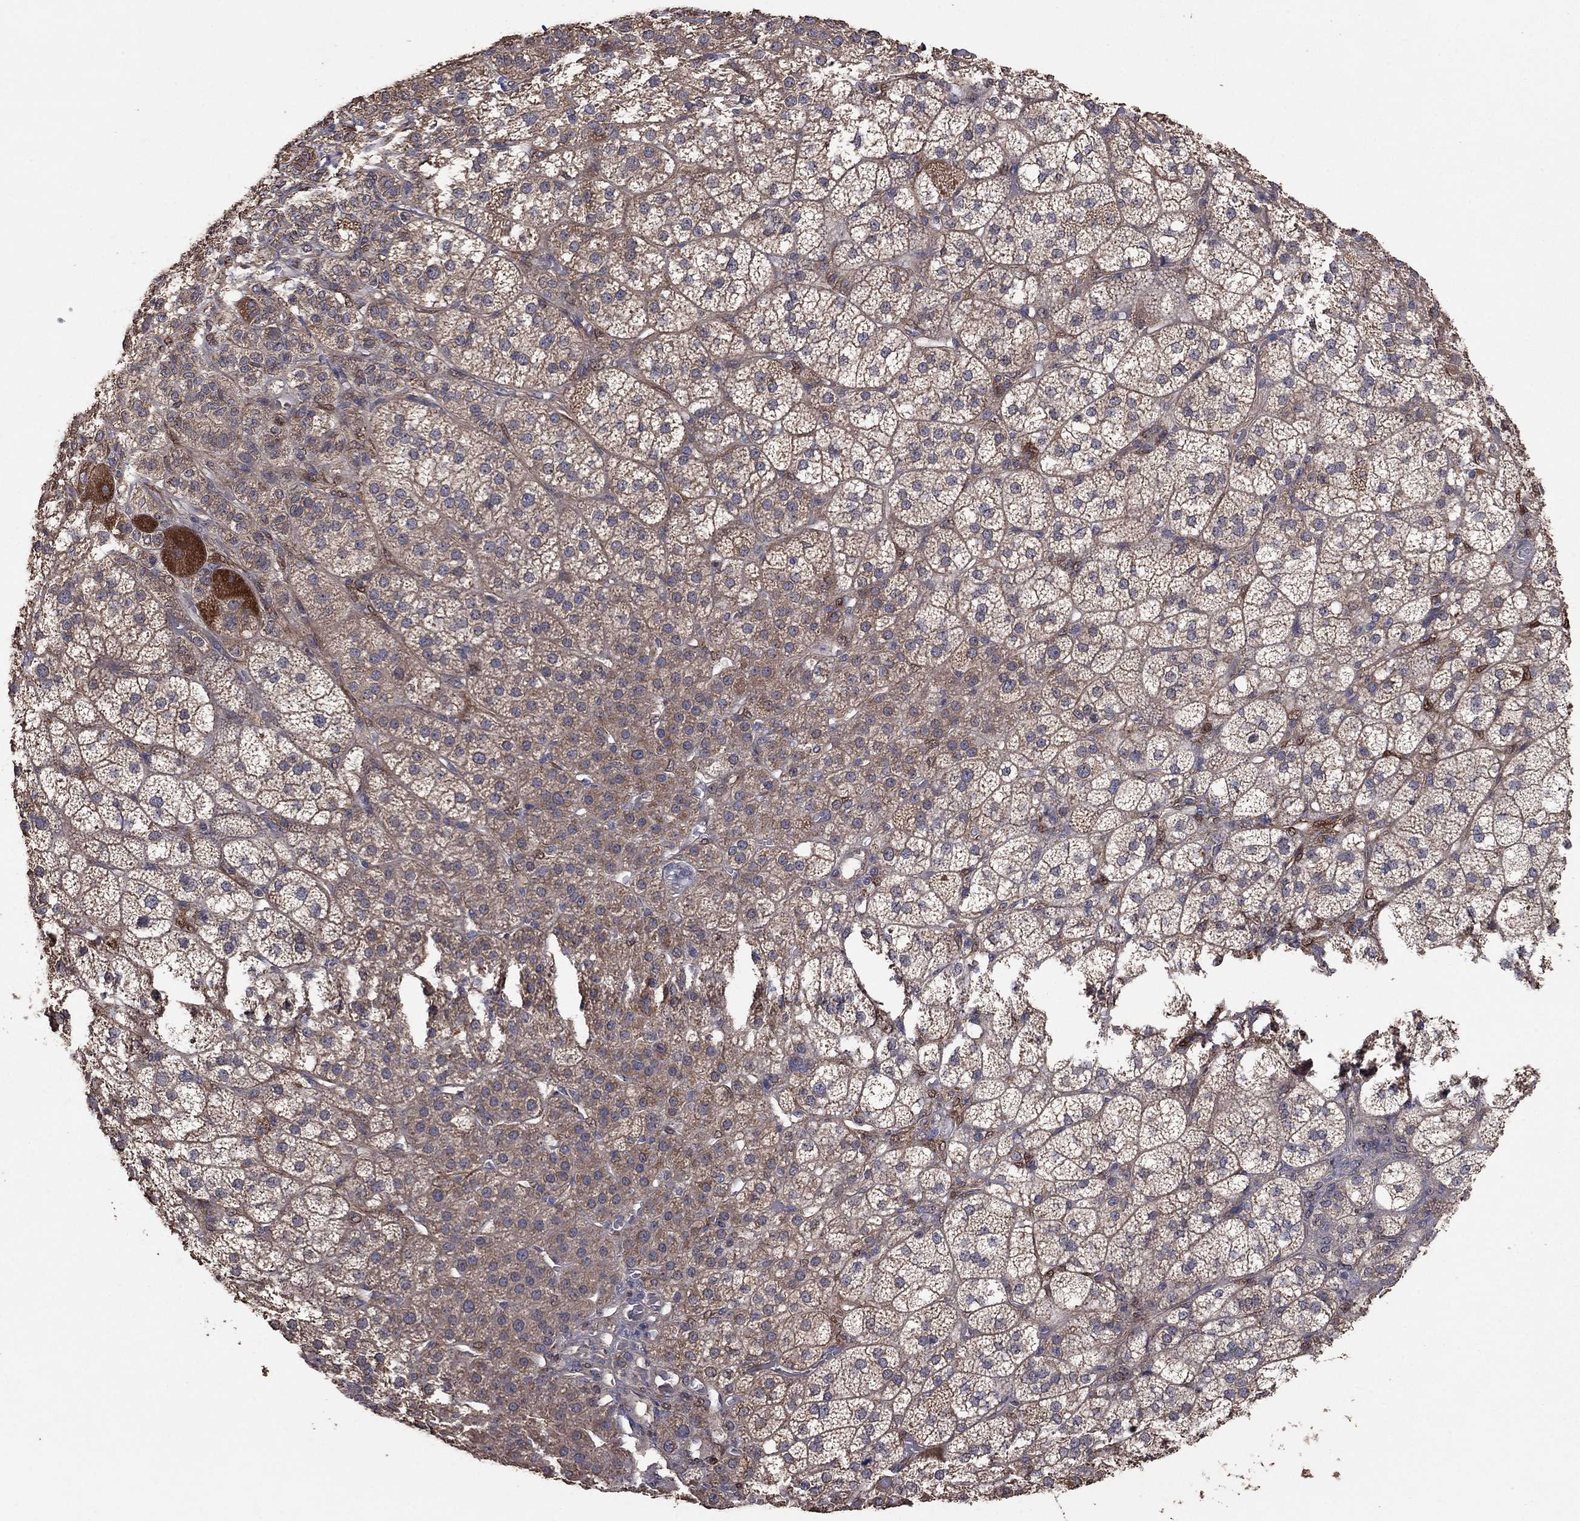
{"staining": {"intensity": "moderate", "quantity": "25%-75%", "location": "cytoplasmic/membranous"}, "tissue": "adrenal gland", "cell_type": "Glandular cells", "image_type": "normal", "snomed": [{"axis": "morphology", "description": "Normal tissue, NOS"}, {"axis": "topography", "description": "Adrenal gland"}], "caption": "Glandular cells exhibit moderate cytoplasmic/membranous expression in about 25%-75% of cells in unremarkable adrenal gland. (DAB (3,3'-diaminobenzidine) IHC with brightfield microscopy, high magnification).", "gene": "FLT4", "patient": {"sex": "female", "age": 60}}